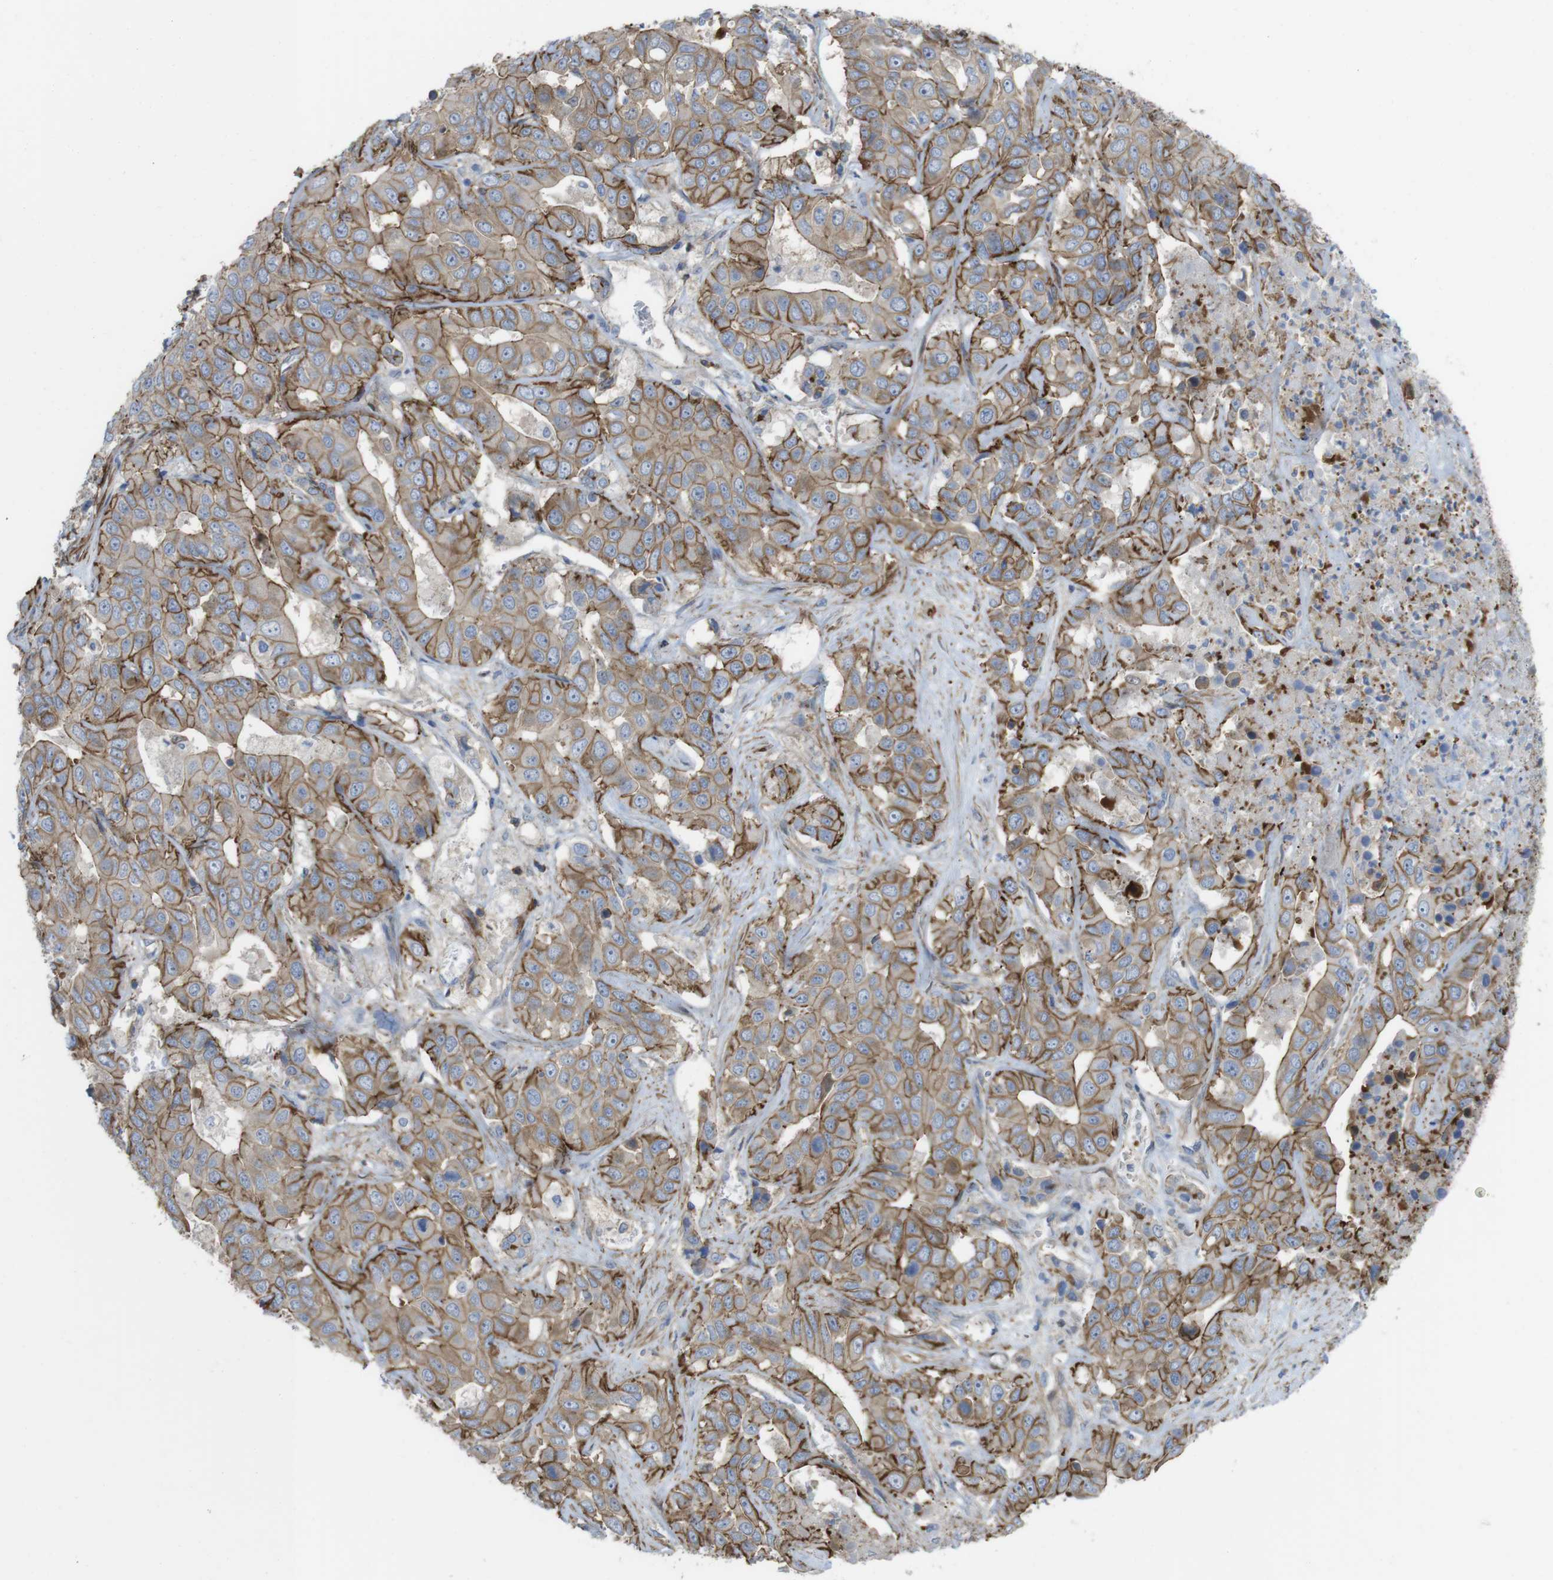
{"staining": {"intensity": "moderate", "quantity": ">75%", "location": "cytoplasmic/membranous"}, "tissue": "liver cancer", "cell_type": "Tumor cells", "image_type": "cancer", "snomed": [{"axis": "morphology", "description": "Cholangiocarcinoma"}, {"axis": "topography", "description": "Liver"}], "caption": "Human liver cancer stained with a brown dye displays moderate cytoplasmic/membranous positive expression in approximately >75% of tumor cells.", "gene": "PREX2", "patient": {"sex": "female", "age": 52}}